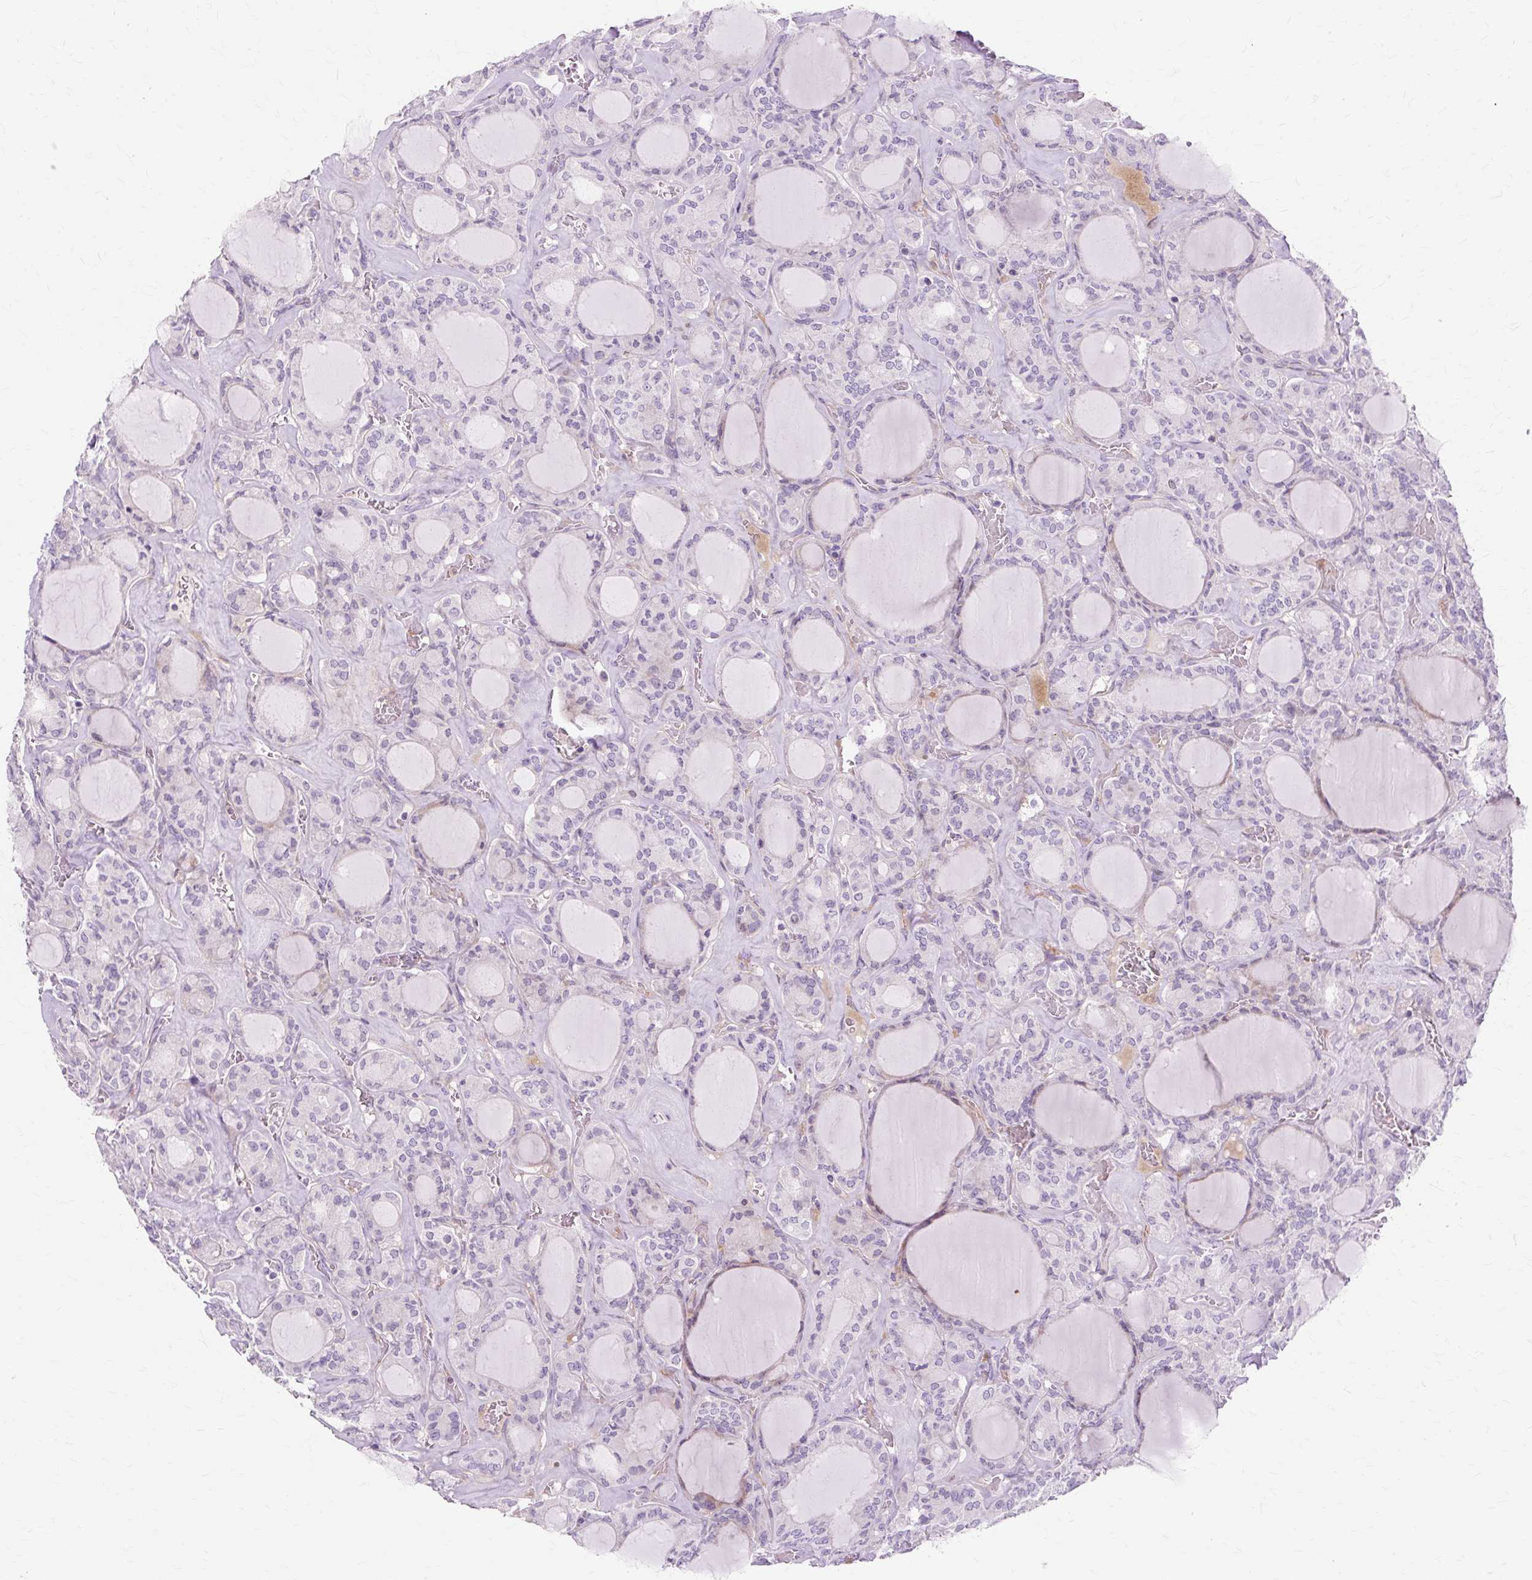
{"staining": {"intensity": "negative", "quantity": "none", "location": "none"}, "tissue": "thyroid cancer", "cell_type": "Tumor cells", "image_type": "cancer", "snomed": [{"axis": "morphology", "description": "Papillary adenocarcinoma, NOS"}, {"axis": "topography", "description": "Thyroid gland"}], "caption": "Tumor cells show no significant protein staining in thyroid cancer (papillary adenocarcinoma).", "gene": "IRX2", "patient": {"sex": "male", "age": 87}}